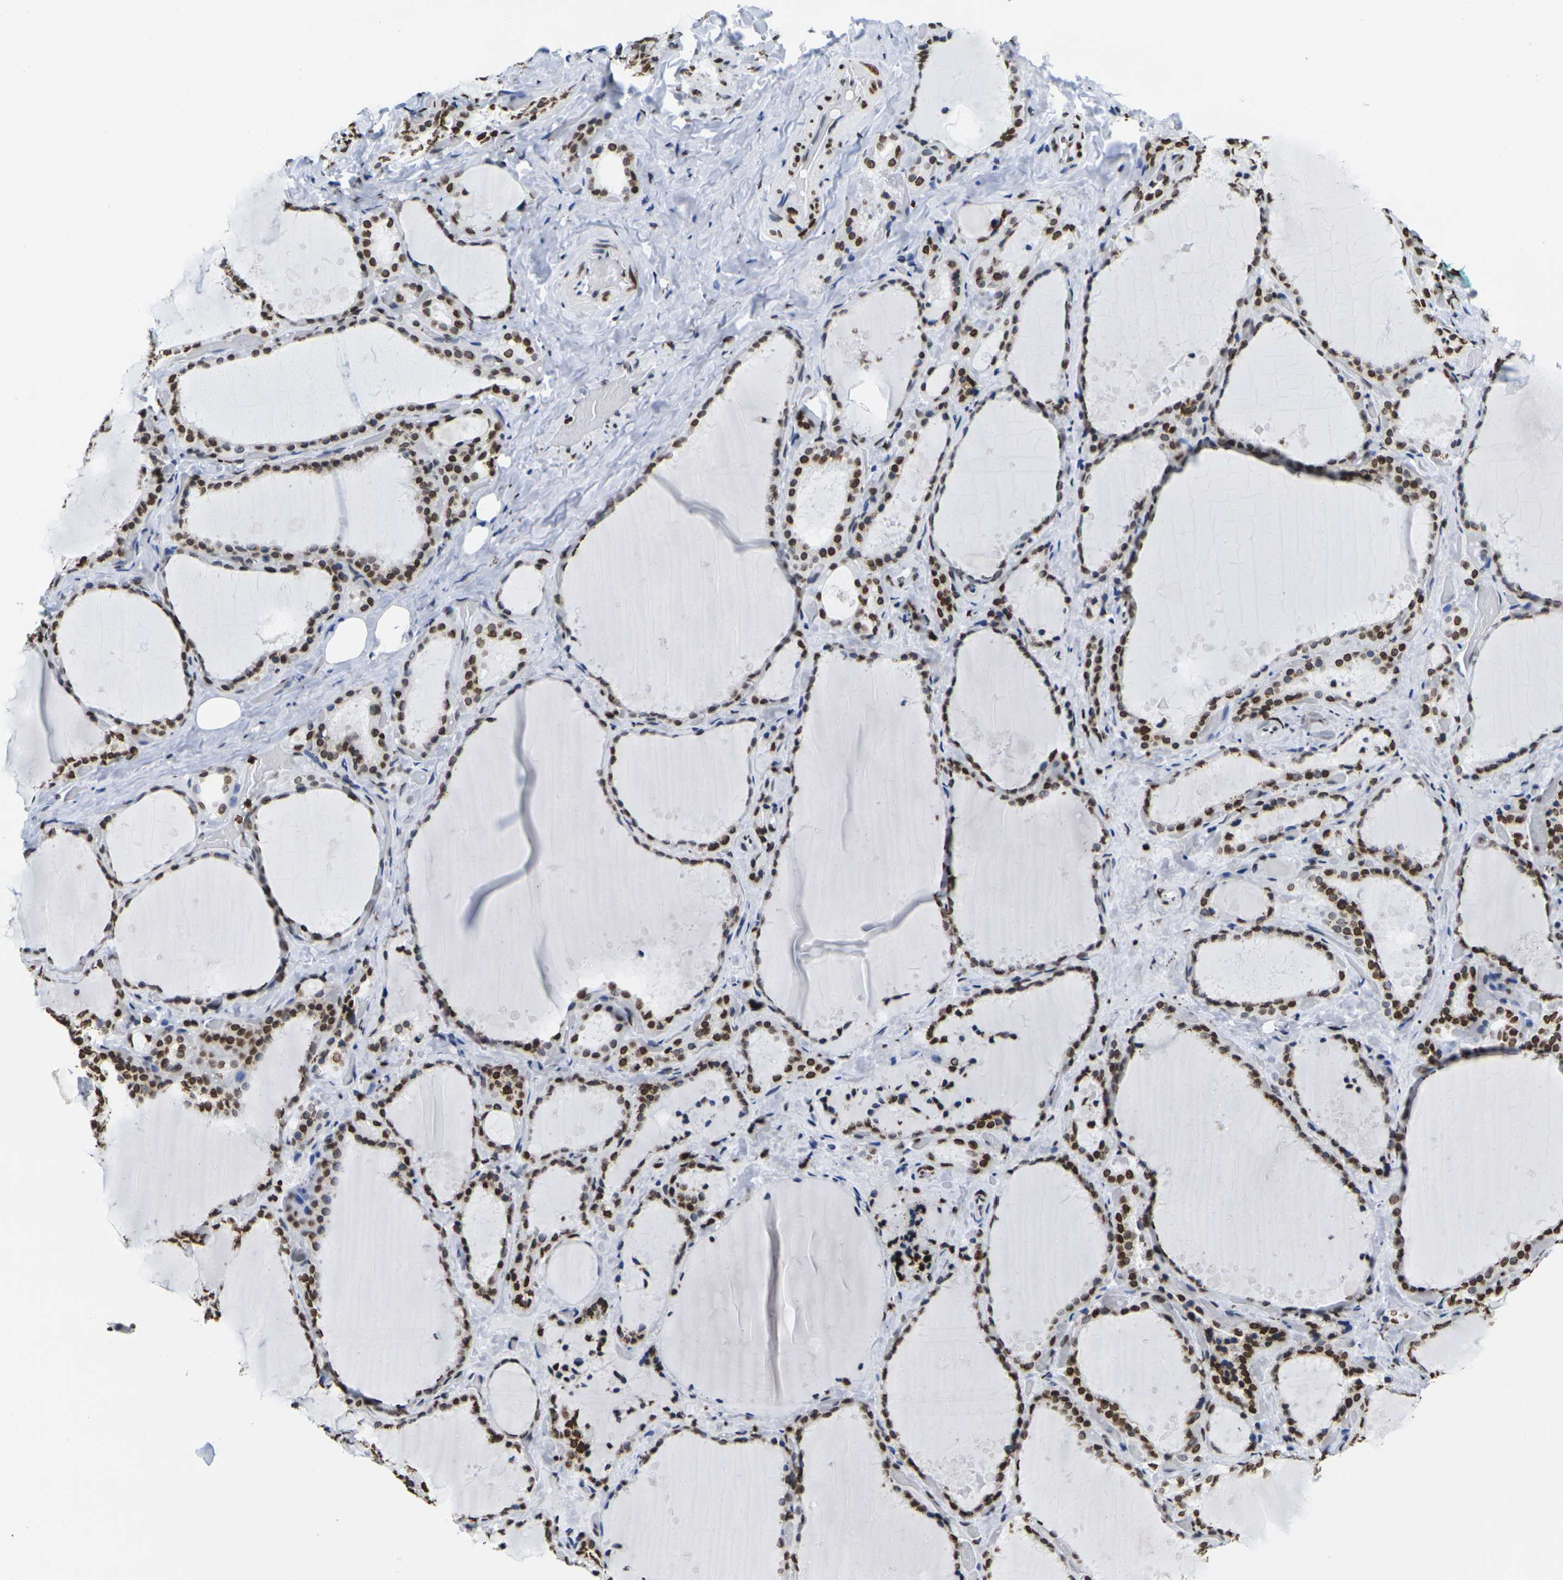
{"staining": {"intensity": "strong", "quantity": ">75%", "location": "nuclear"}, "tissue": "thyroid gland", "cell_type": "Glandular cells", "image_type": "normal", "snomed": [{"axis": "morphology", "description": "Normal tissue, NOS"}, {"axis": "topography", "description": "Thyroid gland"}], "caption": "The image displays staining of benign thyroid gland, revealing strong nuclear protein positivity (brown color) within glandular cells.", "gene": "H2AC21", "patient": {"sex": "female", "age": 44}}